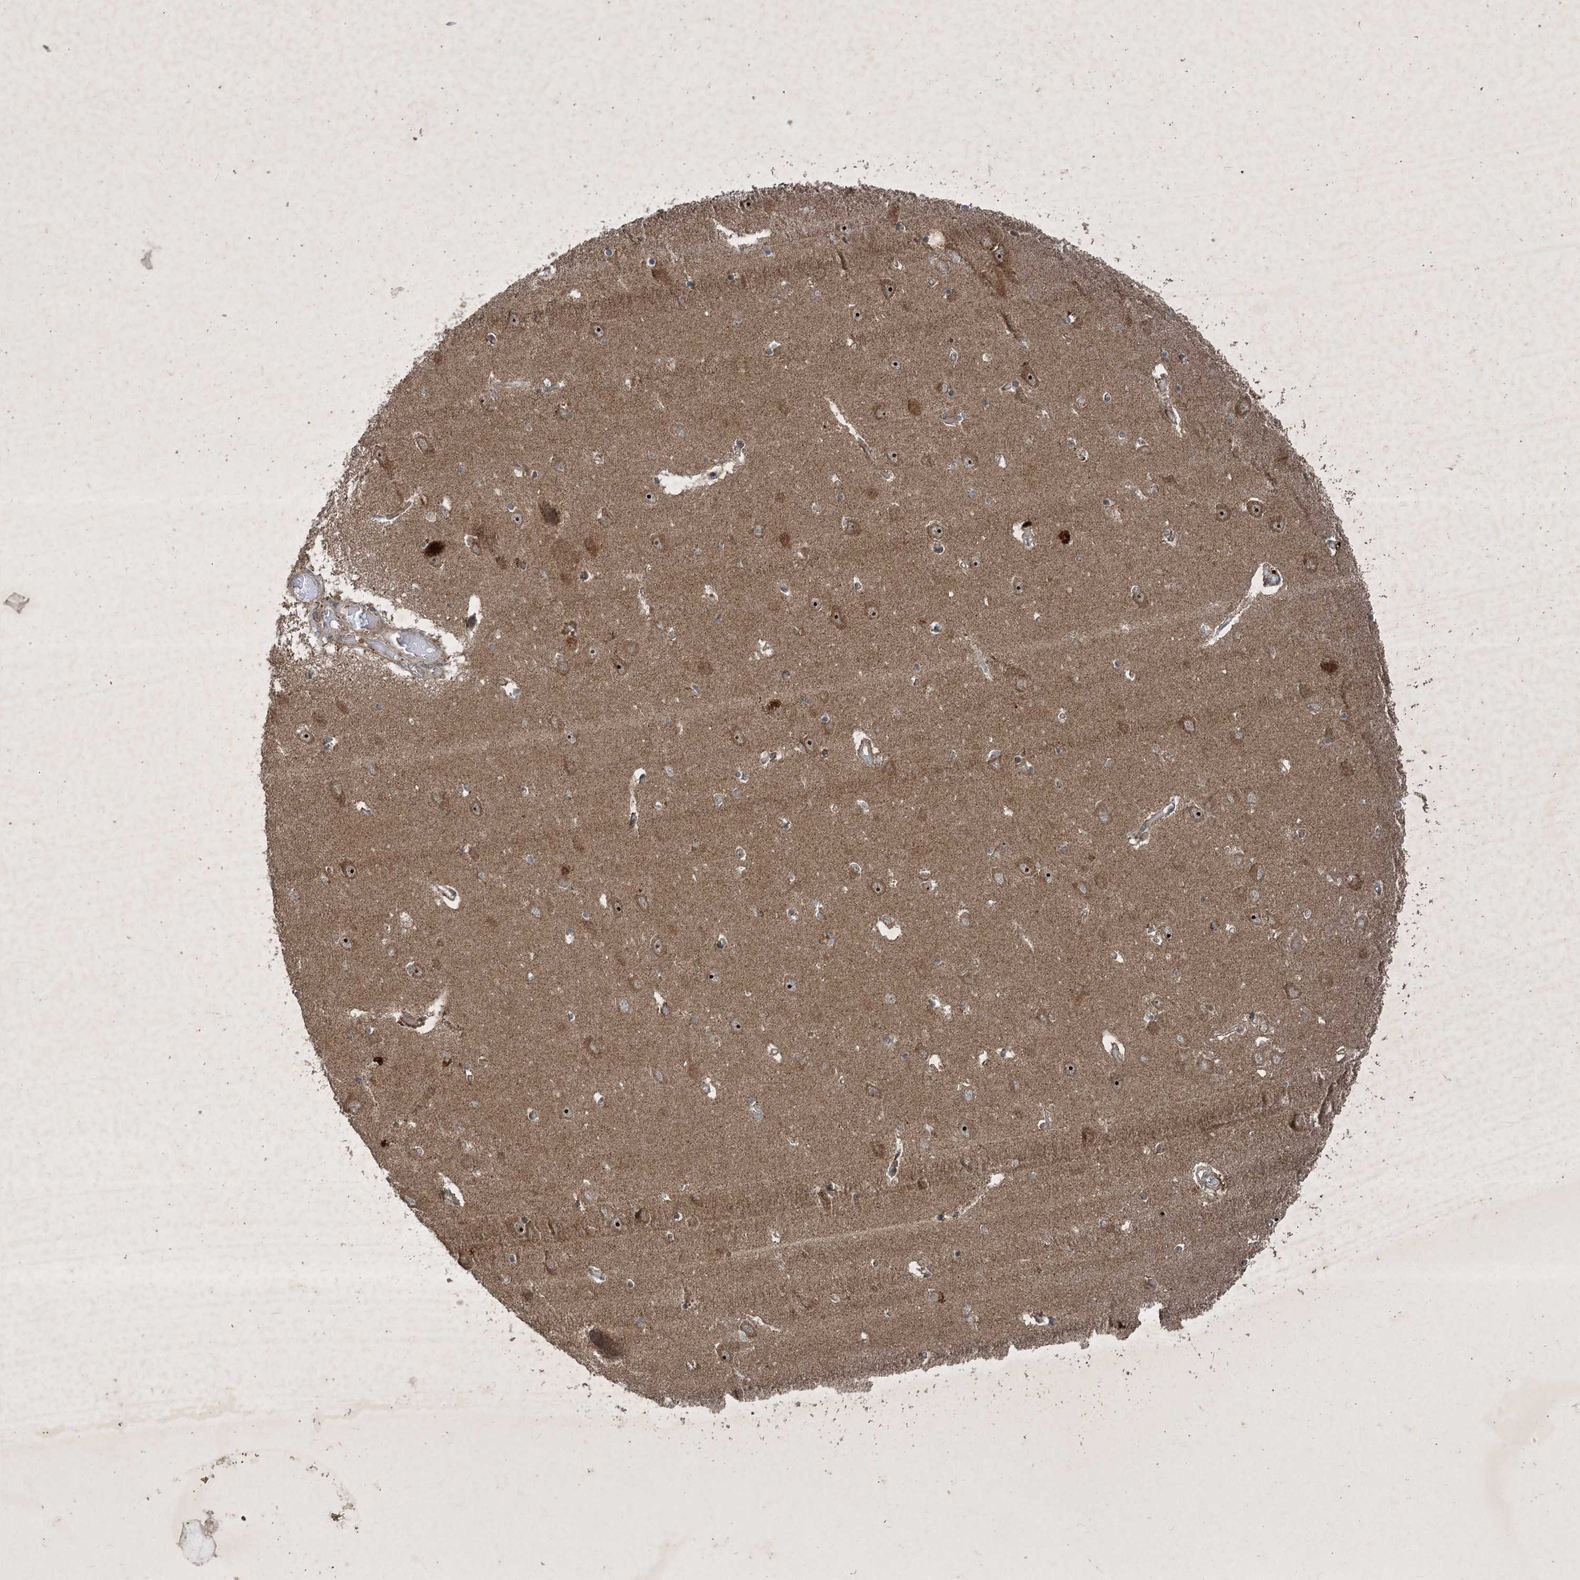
{"staining": {"intensity": "moderate", "quantity": "25%-75%", "location": "cytoplasmic/membranous"}, "tissue": "hippocampus", "cell_type": "Glial cells", "image_type": "normal", "snomed": [{"axis": "morphology", "description": "Normal tissue, NOS"}, {"axis": "topography", "description": "Hippocampus"}], "caption": "DAB immunohistochemical staining of benign hippocampus shows moderate cytoplasmic/membranous protein staining in about 25%-75% of glial cells.", "gene": "UNC93A", "patient": {"sex": "male", "age": 70}}